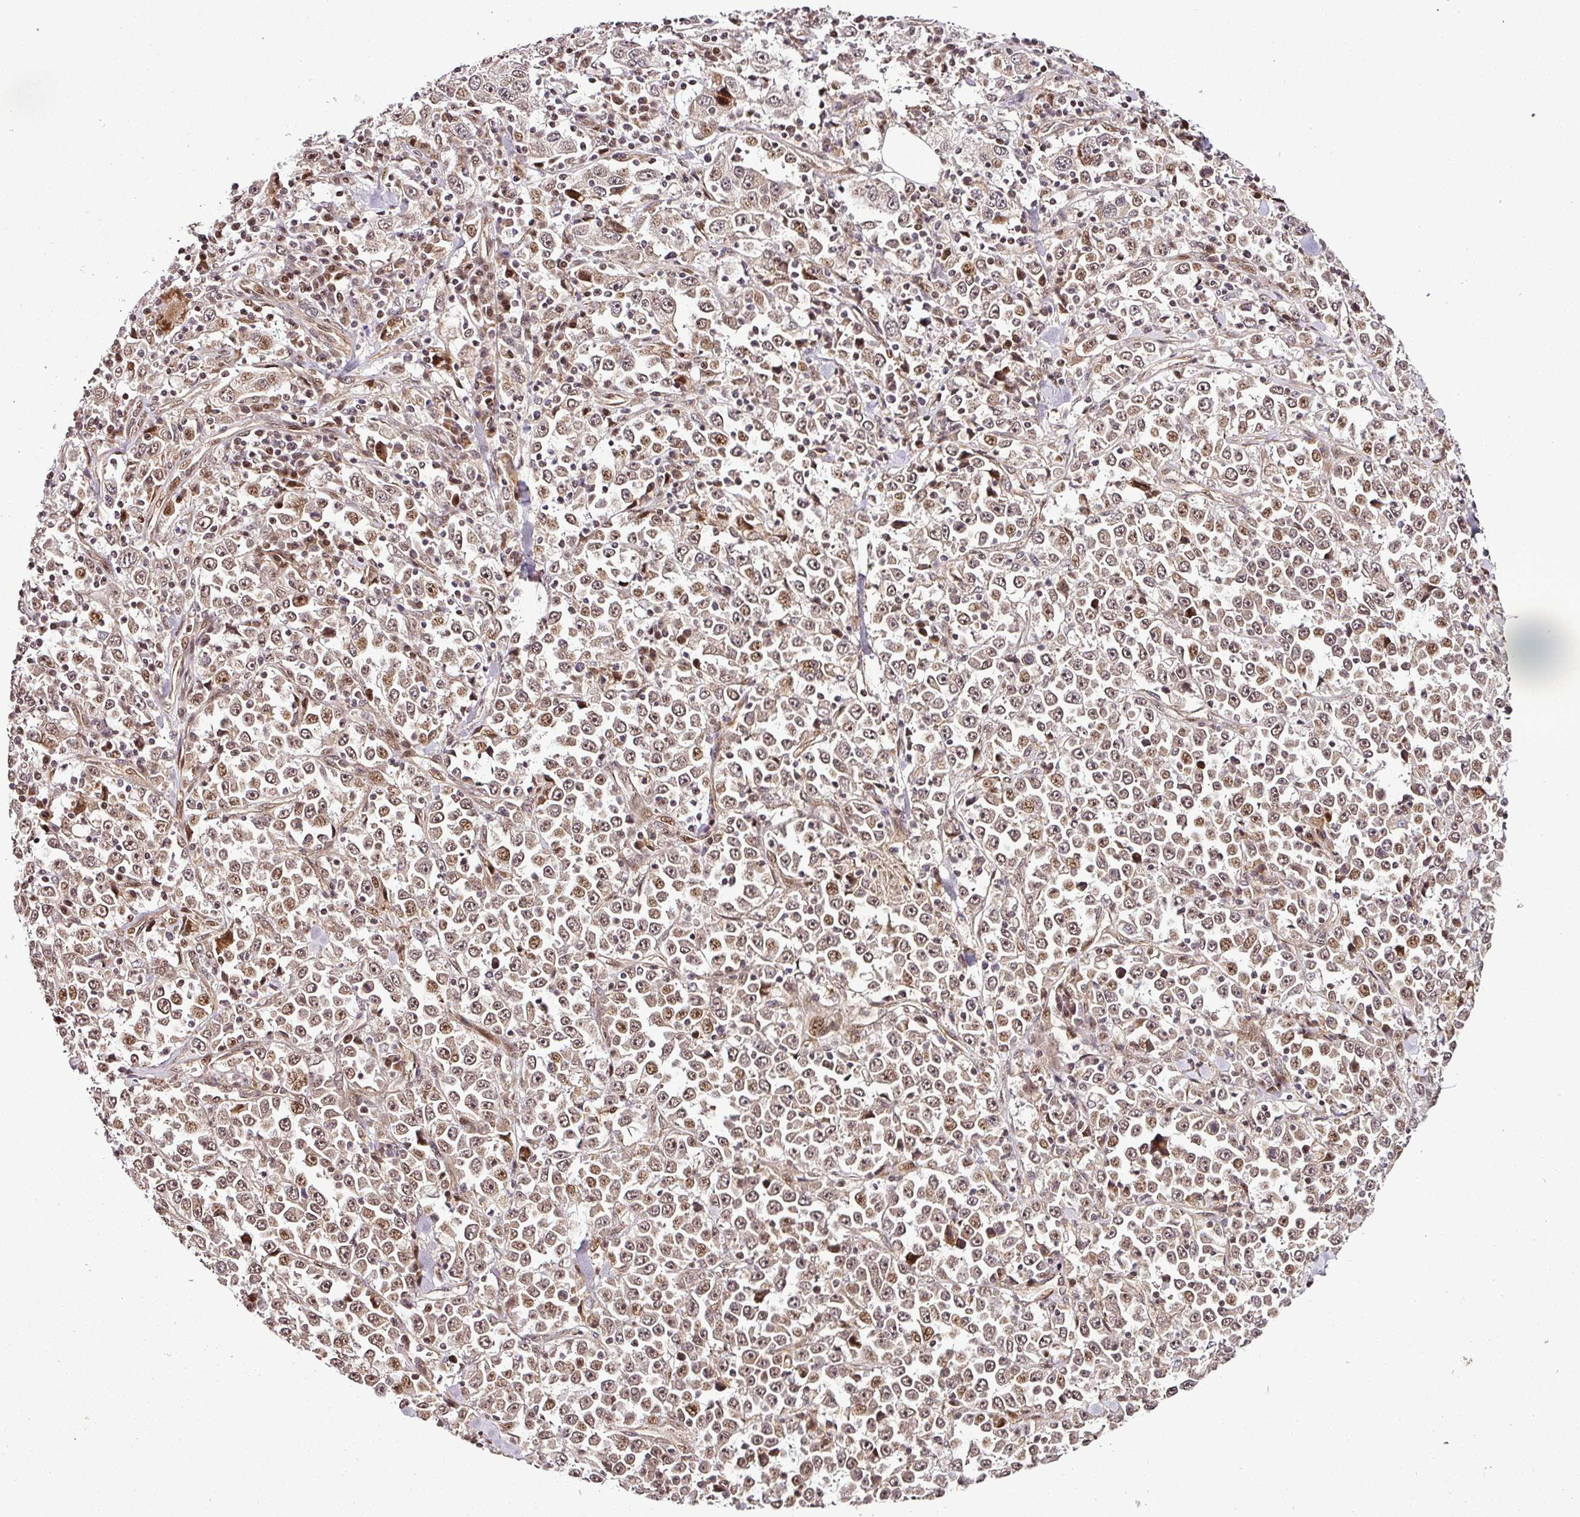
{"staining": {"intensity": "weak", "quantity": ">75%", "location": "nuclear"}, "tissue": "stomach cancer", "cell_type": "Tumor cells", "image_type": "cancer", "snomed": [{"axis": "morphology", "description": "Normal tissue, NOS"}, {"axis": "morphology", "description": "Adenocarcinoma, NOS"}, {"axis": "topography", "description": "Stomach, upper"}, {"axis": "topography", "description": "Stomach"}], "caption": "Immunohistochemical staining of adenocarcinoma (stomach) shows weak nuclear protein positivity in approximately >75% of tumor cells.", "gene": "COPRS", "patient": {"sex": "male", "age": 59}}